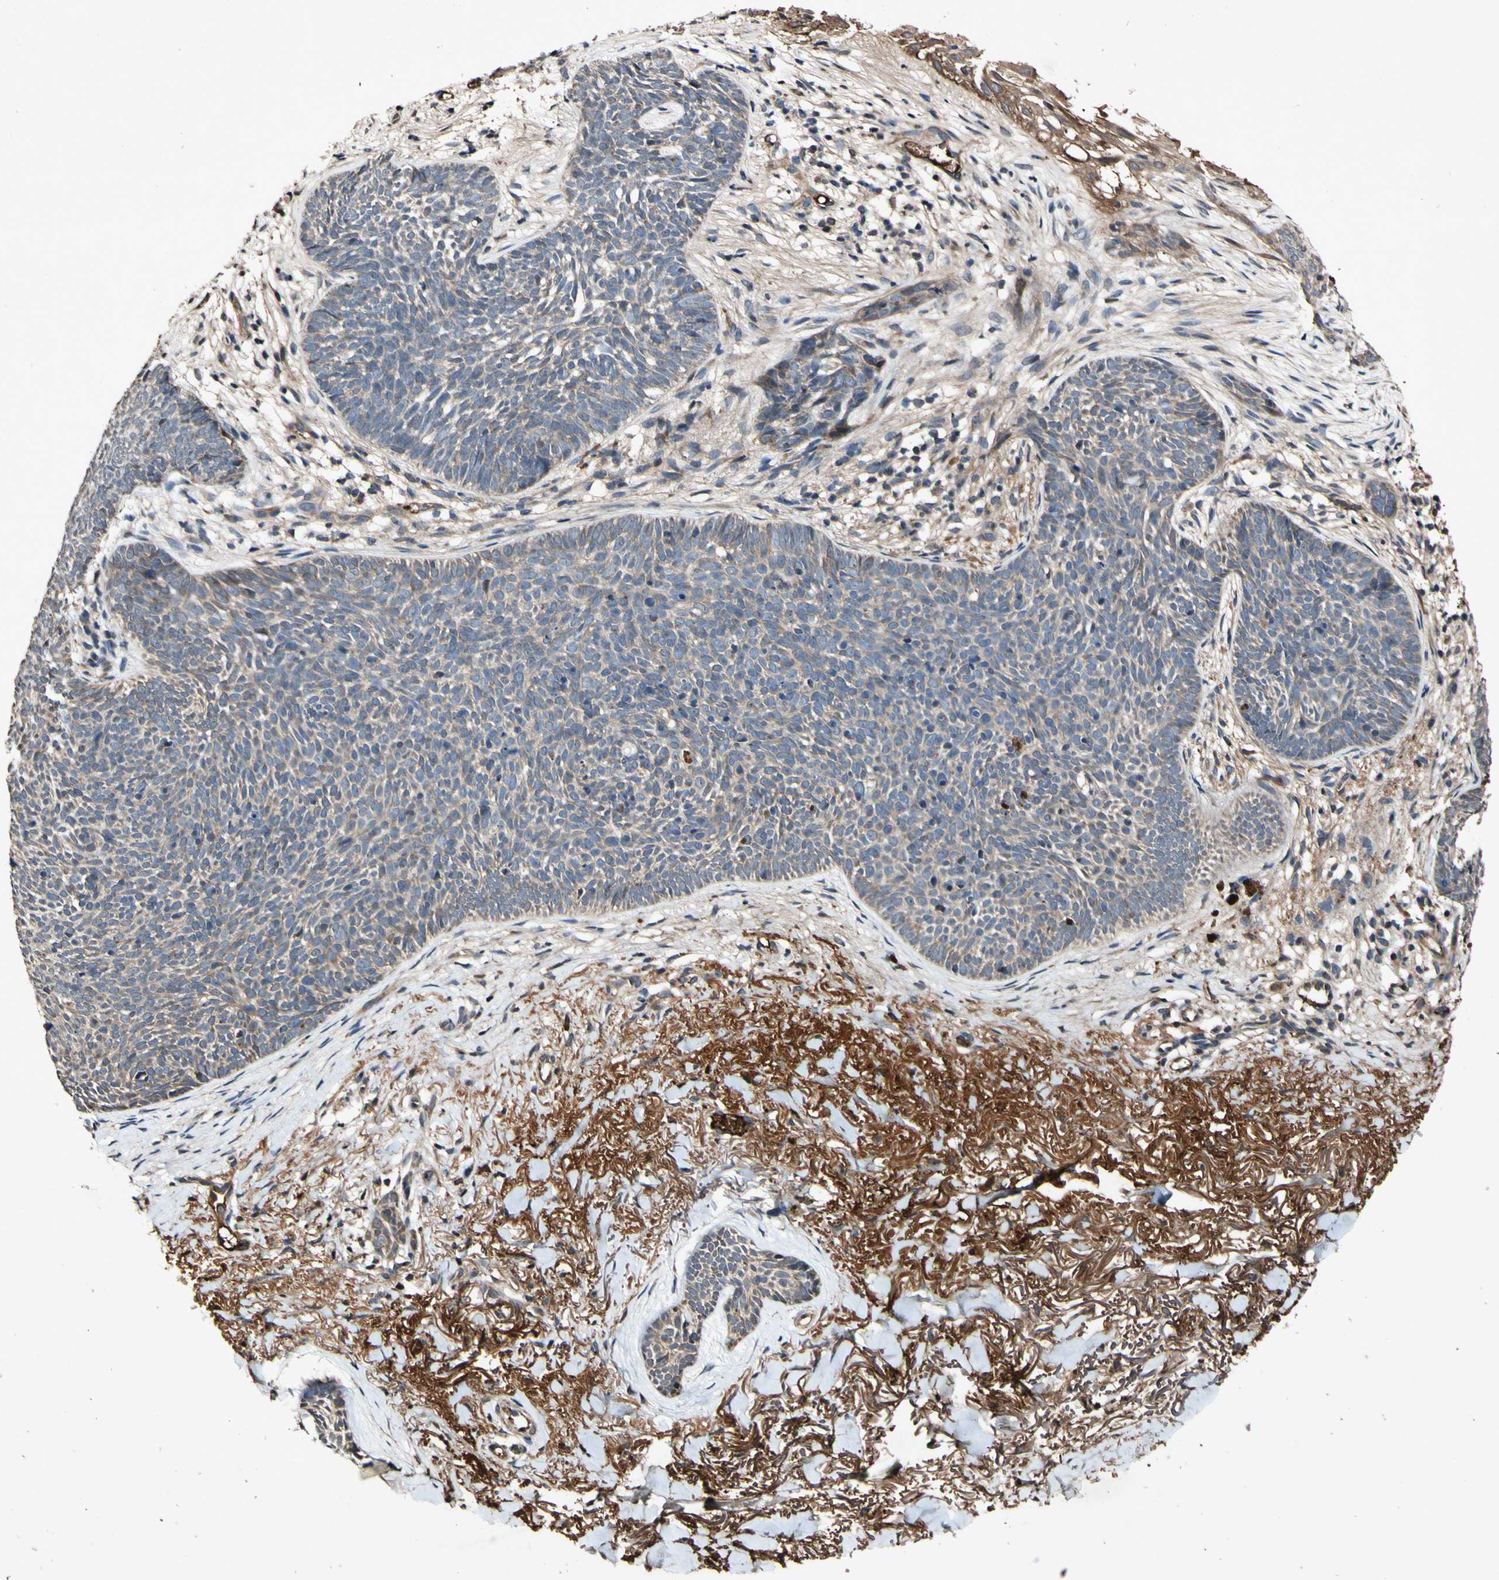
{"staining": {"intensity": "weak", "quantity": ">75%", "location": "cytoplasmic/membranous"}, "tissue": "skin cancer", "cell_type": "Tumor cells", "image_type": "cancer", "snomed": [{"axis": "morphology", "description": "Basal cell carcinoma"}, {"axis": "topography", "description": "Skin"}], "caption": "IHC of skin basal cell carcinoma demonstrates low levels of weak cytoplasmic/membranous staining in about >75% of tumor cells.", "gene": "PLAT", "patient": {"sex": "female", "age": 70}}